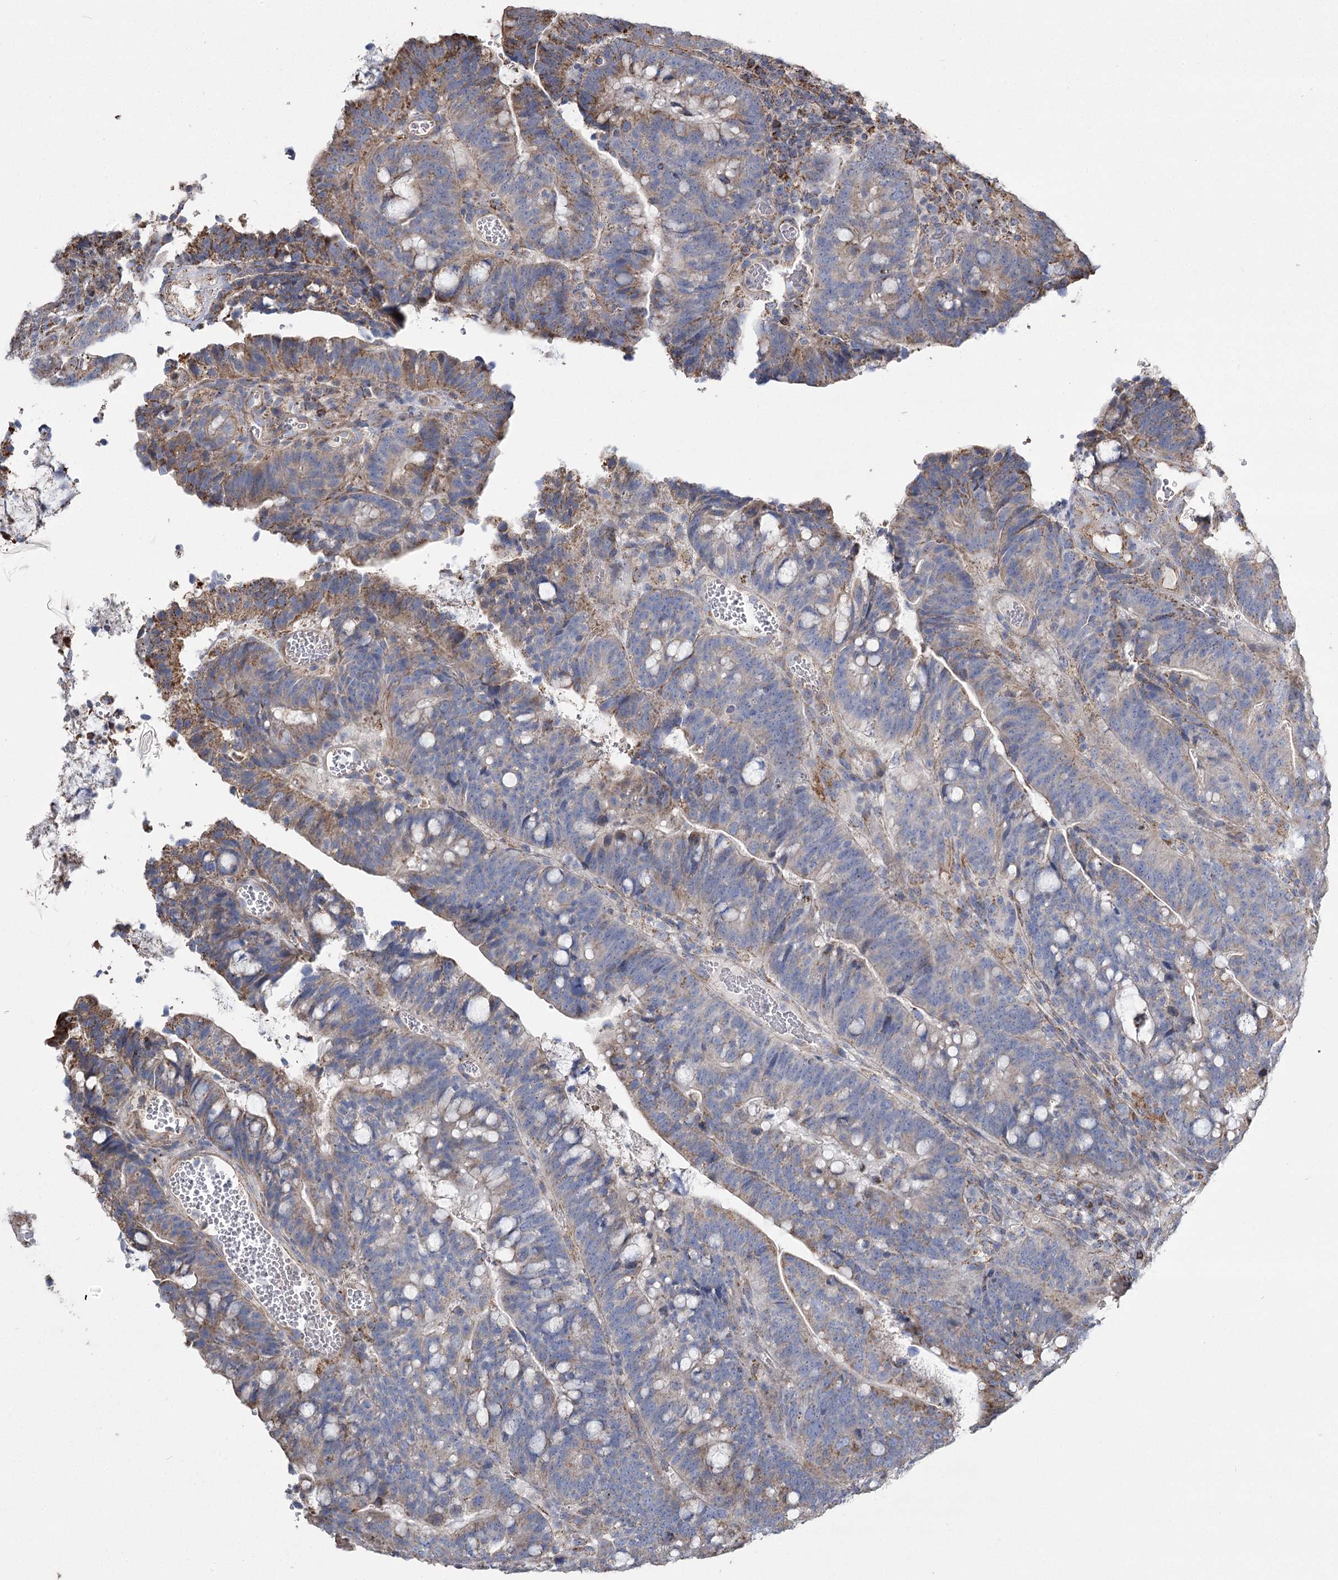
{"staining": {"intensity": "moderate", "quantity": "25%-75%", "location": "cytoplasmic/membranous"}, "tissue": "colorectal cancer", "cell_type": "Tumor cells", "image_type": "cancer", "snomed": [{"axis": "morphology", "description": "Adenocarcinoma, NOS"}, {"axis": "topography", "description": "Colon"}], "caption": "A histopathology image showing moderate cytoplasmic/membranous expression in approximately 25%-75% of tumor cells in colorectal adenocarcinoma, as visualized by brown immunohistochemical staining.", "gene": "RANBP3L", "patient": {"sex": "female", "age": 66}}